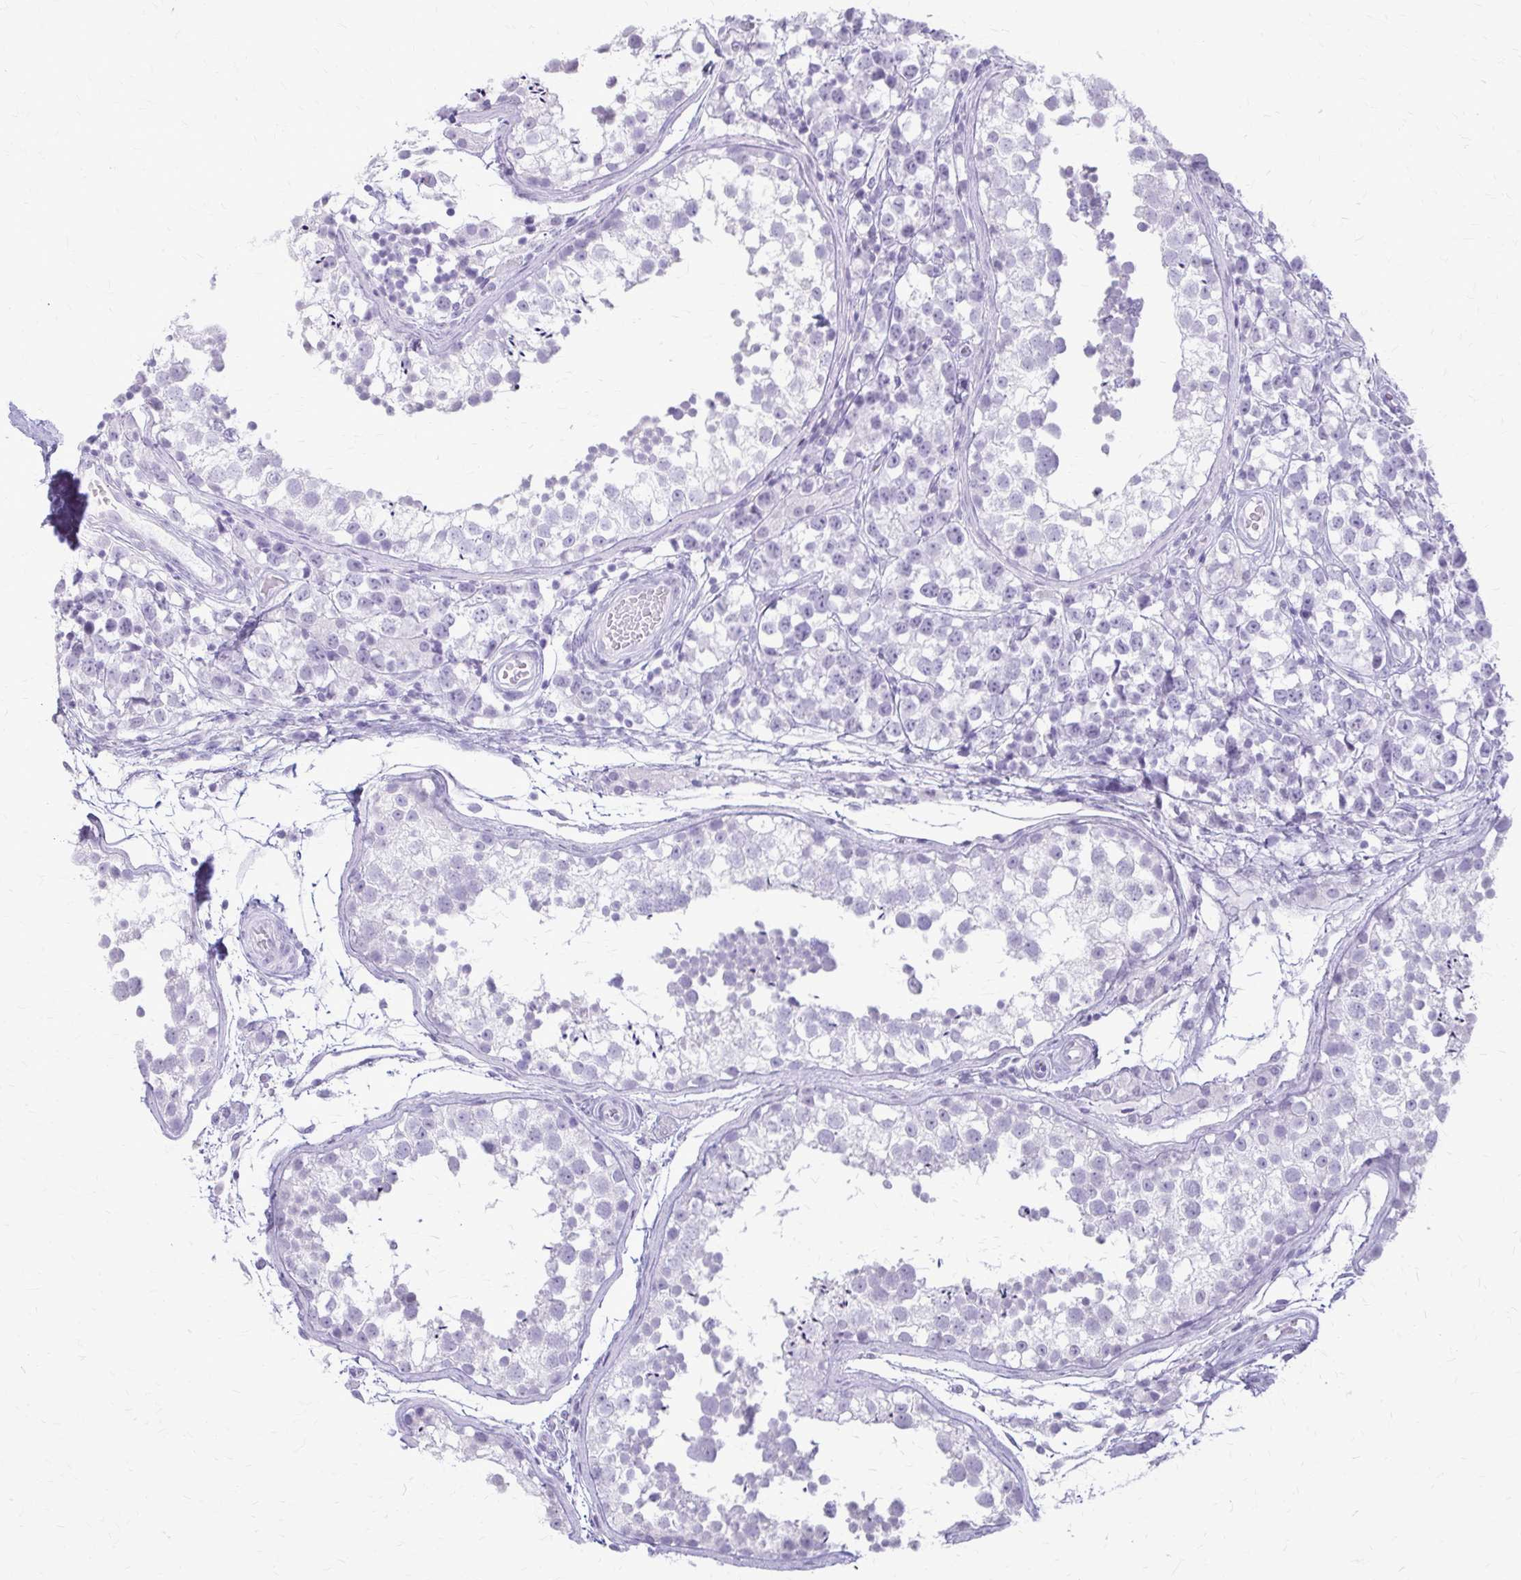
{"staining": {"intensity": "negative", "quantity": "none", "location": "none"}, "tissue": "testis", "cell_type": "Cells in seminiferous ducts", "image_type": "normal", "snomed": [{"axis": "morphology", "description": "Normal tissue, NOS"}, {"axis": "morphology", "description": "Seminoma, NOS"}, {"axis": "topography", "description": "Testis"}], "caption": "Immunohistochemistry histopathology image of unremarkable testis stained for a protein (brown), which demonstrates no staining in cells in seminiferous ducts.", "gene": "KRT5", "patient": {"sex": "male", "age": 29}}